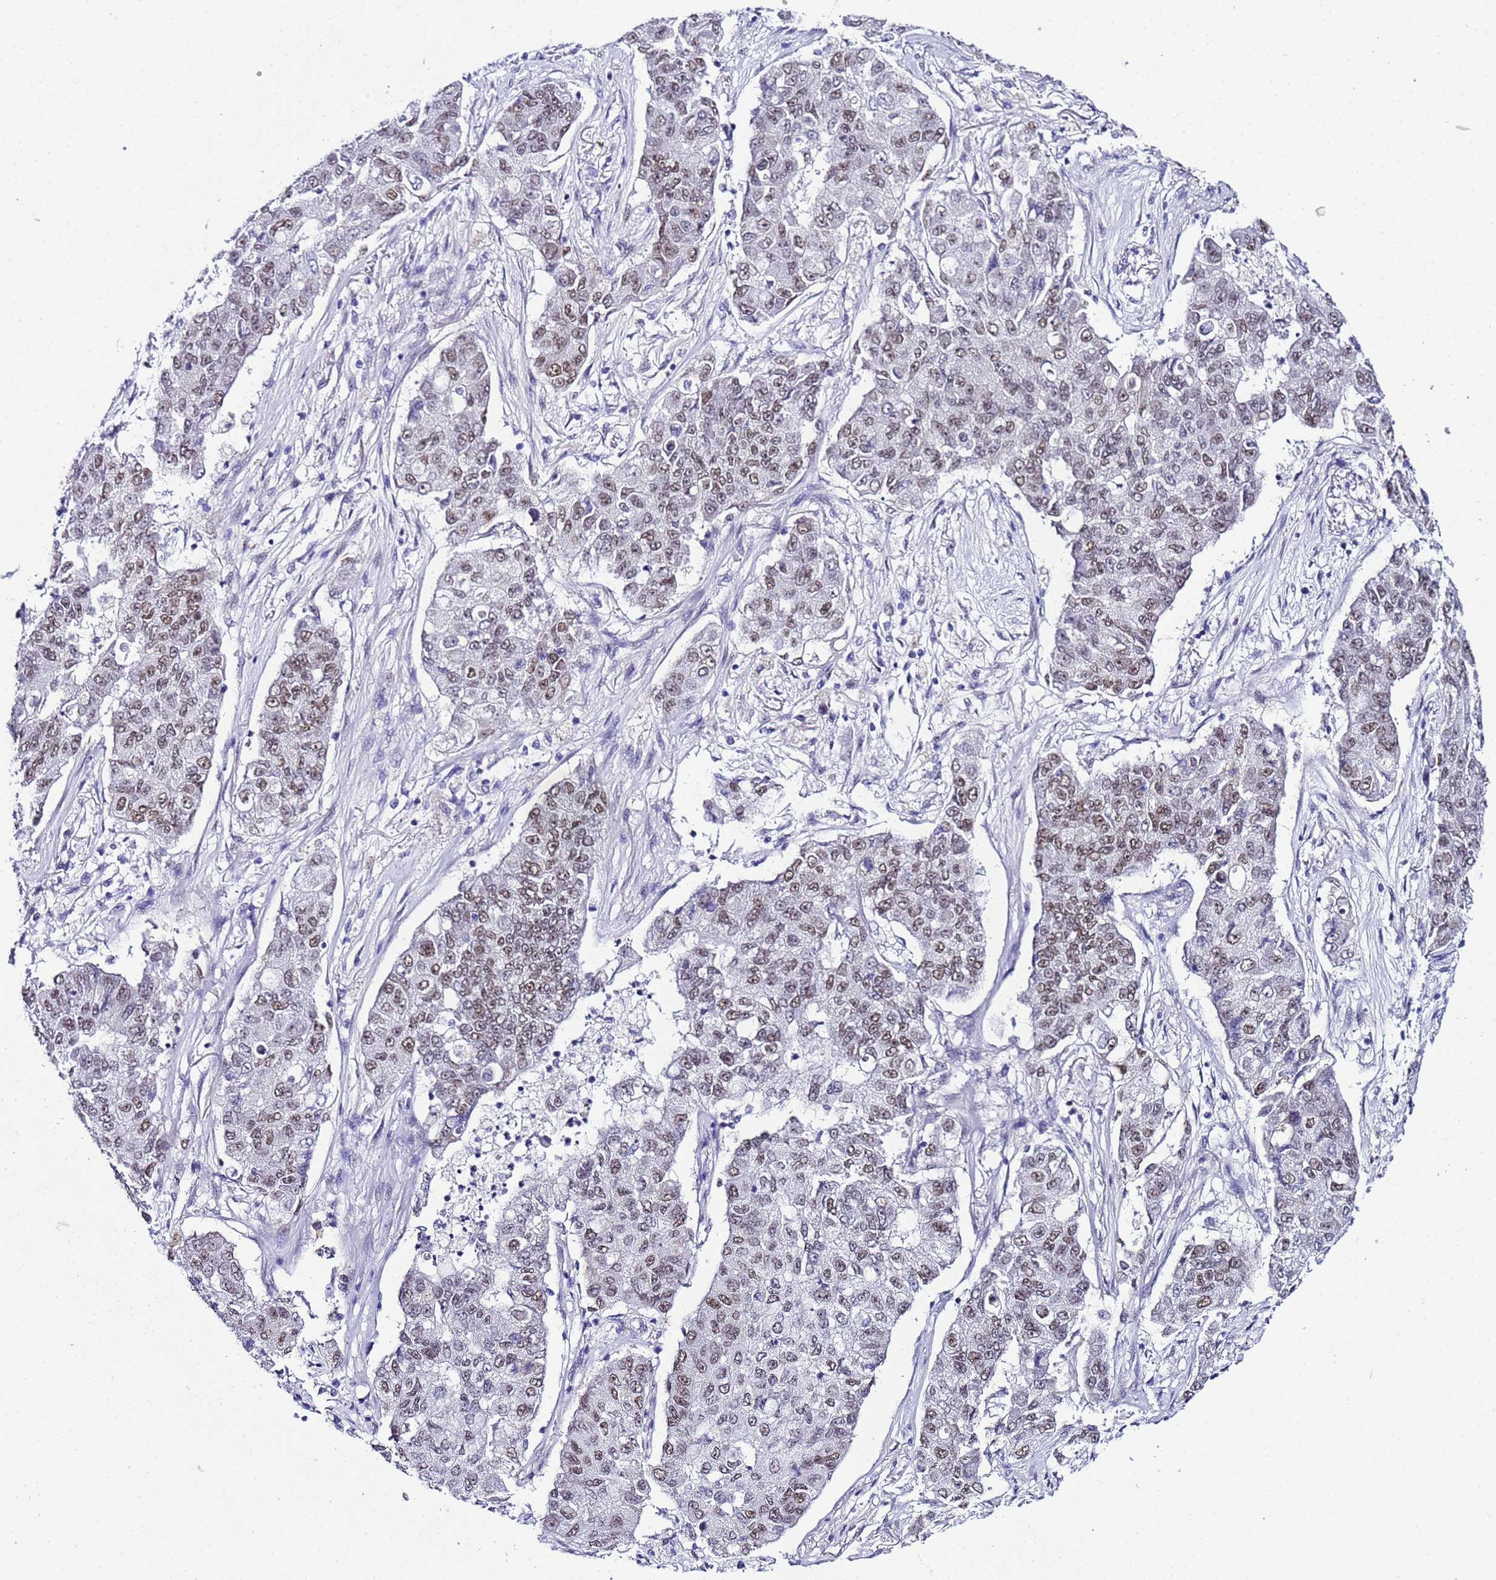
{"staining": {"intensity": "moderate", "quantity": ">75%", "location": "nuclear"}, "tissue": "lung cancer", "cell_type": "Tumor cells", "image_type": "cancer", "snomed": [{"axis": "morphology", "description": "Squamous cell carcinoma, NOS"}, {"axis": "topography", "description": "Lung"}], "caption": "Immunohistochemistry (IHC) of lung squamous cell carcinoma reveals medium levels of moderate nuclear positivity in approximately >75% of tumor cells.", "gene": "BCL7A", "patient": {"sex": "male", "age": 74}}